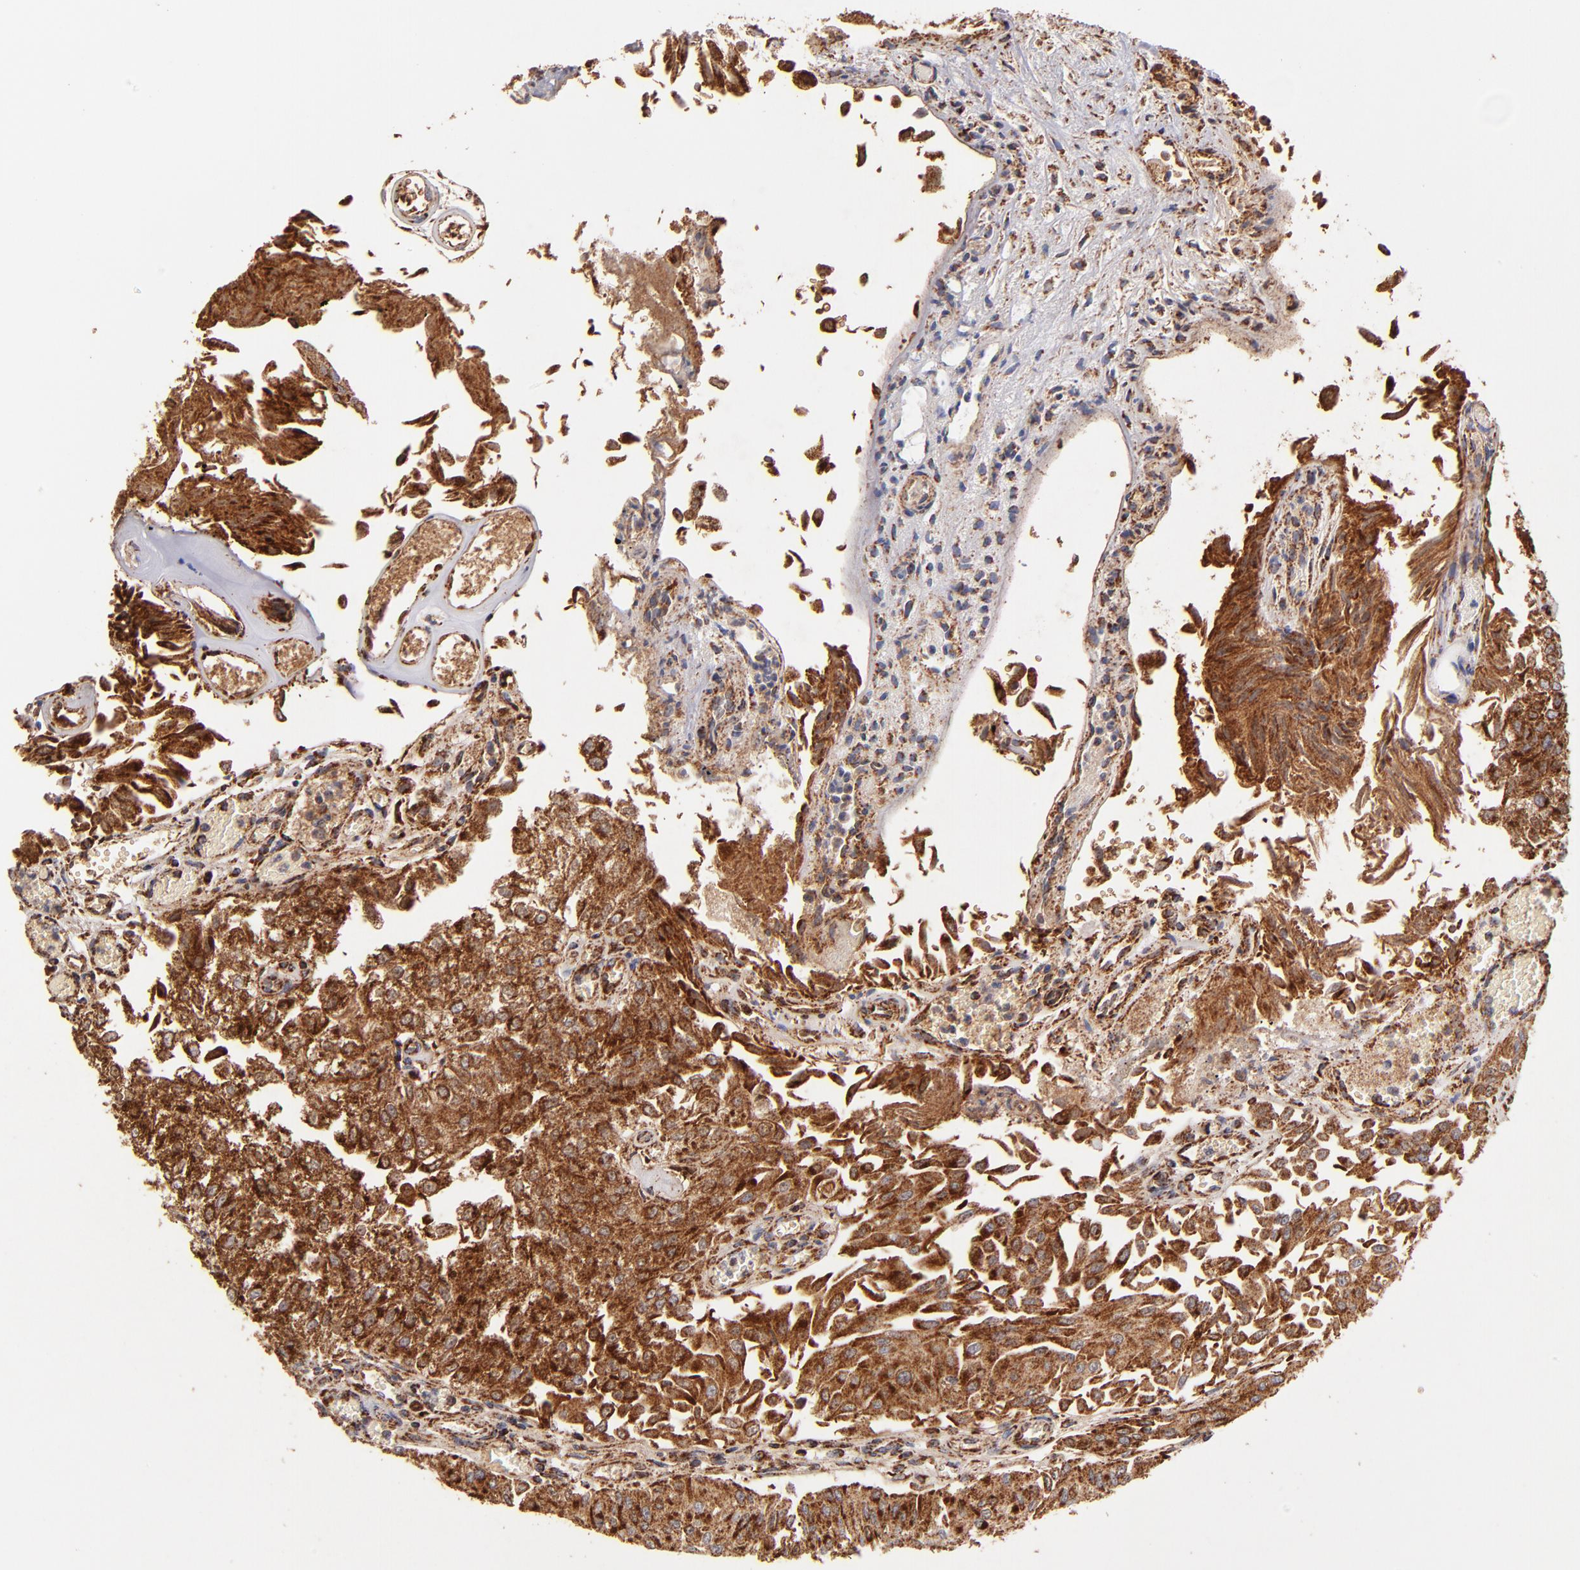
{"staining": {"intensity": "strong", "quantity": ">75%", "location": "cytoplasmic/membranous"}, "tissue": "urothelial cancer", "cell_type": "Tumor cells", "image_type": "cancer", "snomed": [{"axis": "morphology", "description": "Urothelial carcinoma, Low grade"}, {"axis": "topography", "description": "Urinary bladder"}], "caption": "Urothelial cancer stained for a protein (brown) demonstrates strong cytoplasmic/membranous positive expression in approximately >75% of tumor cells.", "gene": "DLST", "patient": {"sex": "male", "age": 86}}